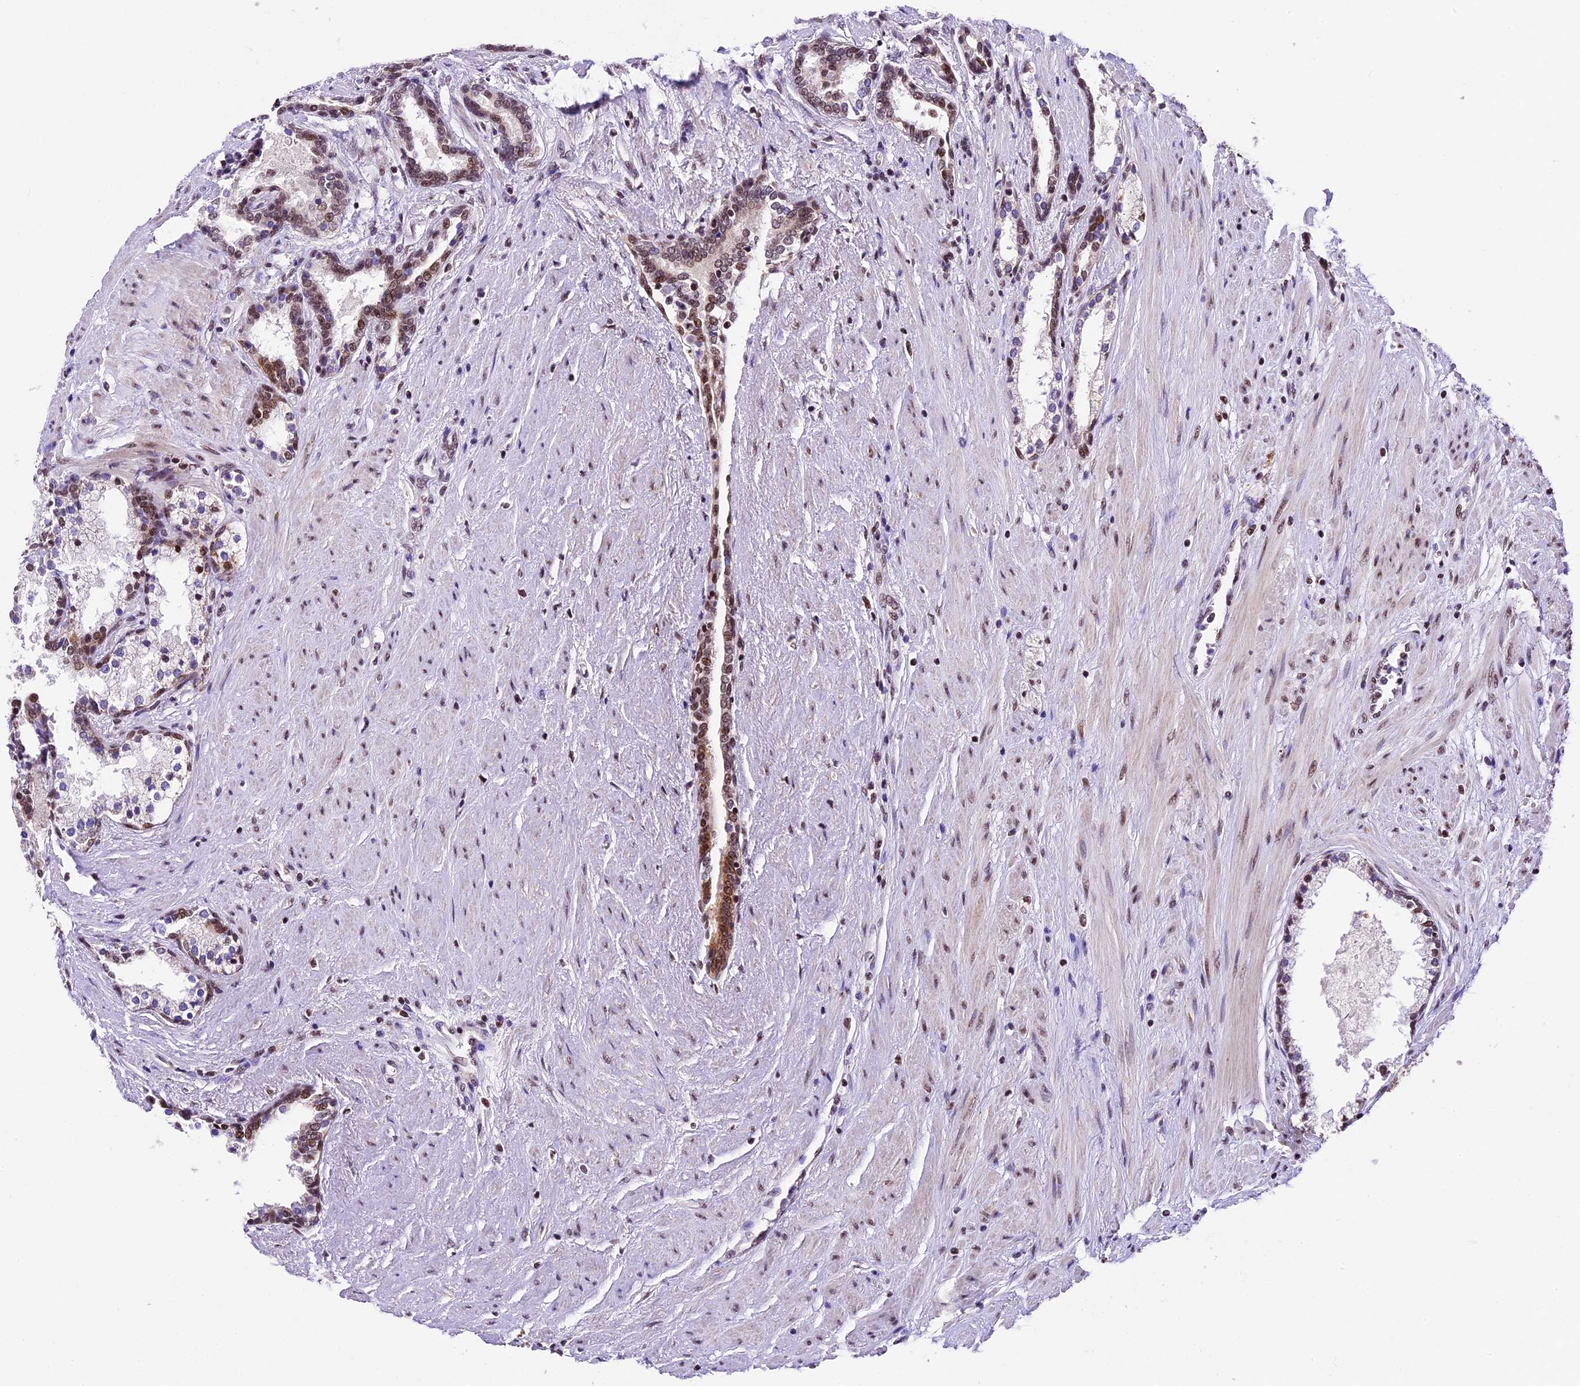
{"staining": {"intensity": "moderate", "quantity": ">75%", "location": "cytoplasmic/membranous,nuclear"}, "tissue": "prostate cancer", "cell_type": "Tumor cells", "image_type": "cancer", "snomed": [{"axis": "morphology", "description": "Adenocarcinoma, High grade"}, {"axis": "topography", "description": "Prostate"}], "caption": "The micrograph exhibits staining of prostate high-grade adenocarcinoma, revealing moderate cytoplasmic/membranous and nuclear protein expression (brown color) within tumor cells.", "gene": "CARS2", "patient": {"sex": "male", "age": 58}}